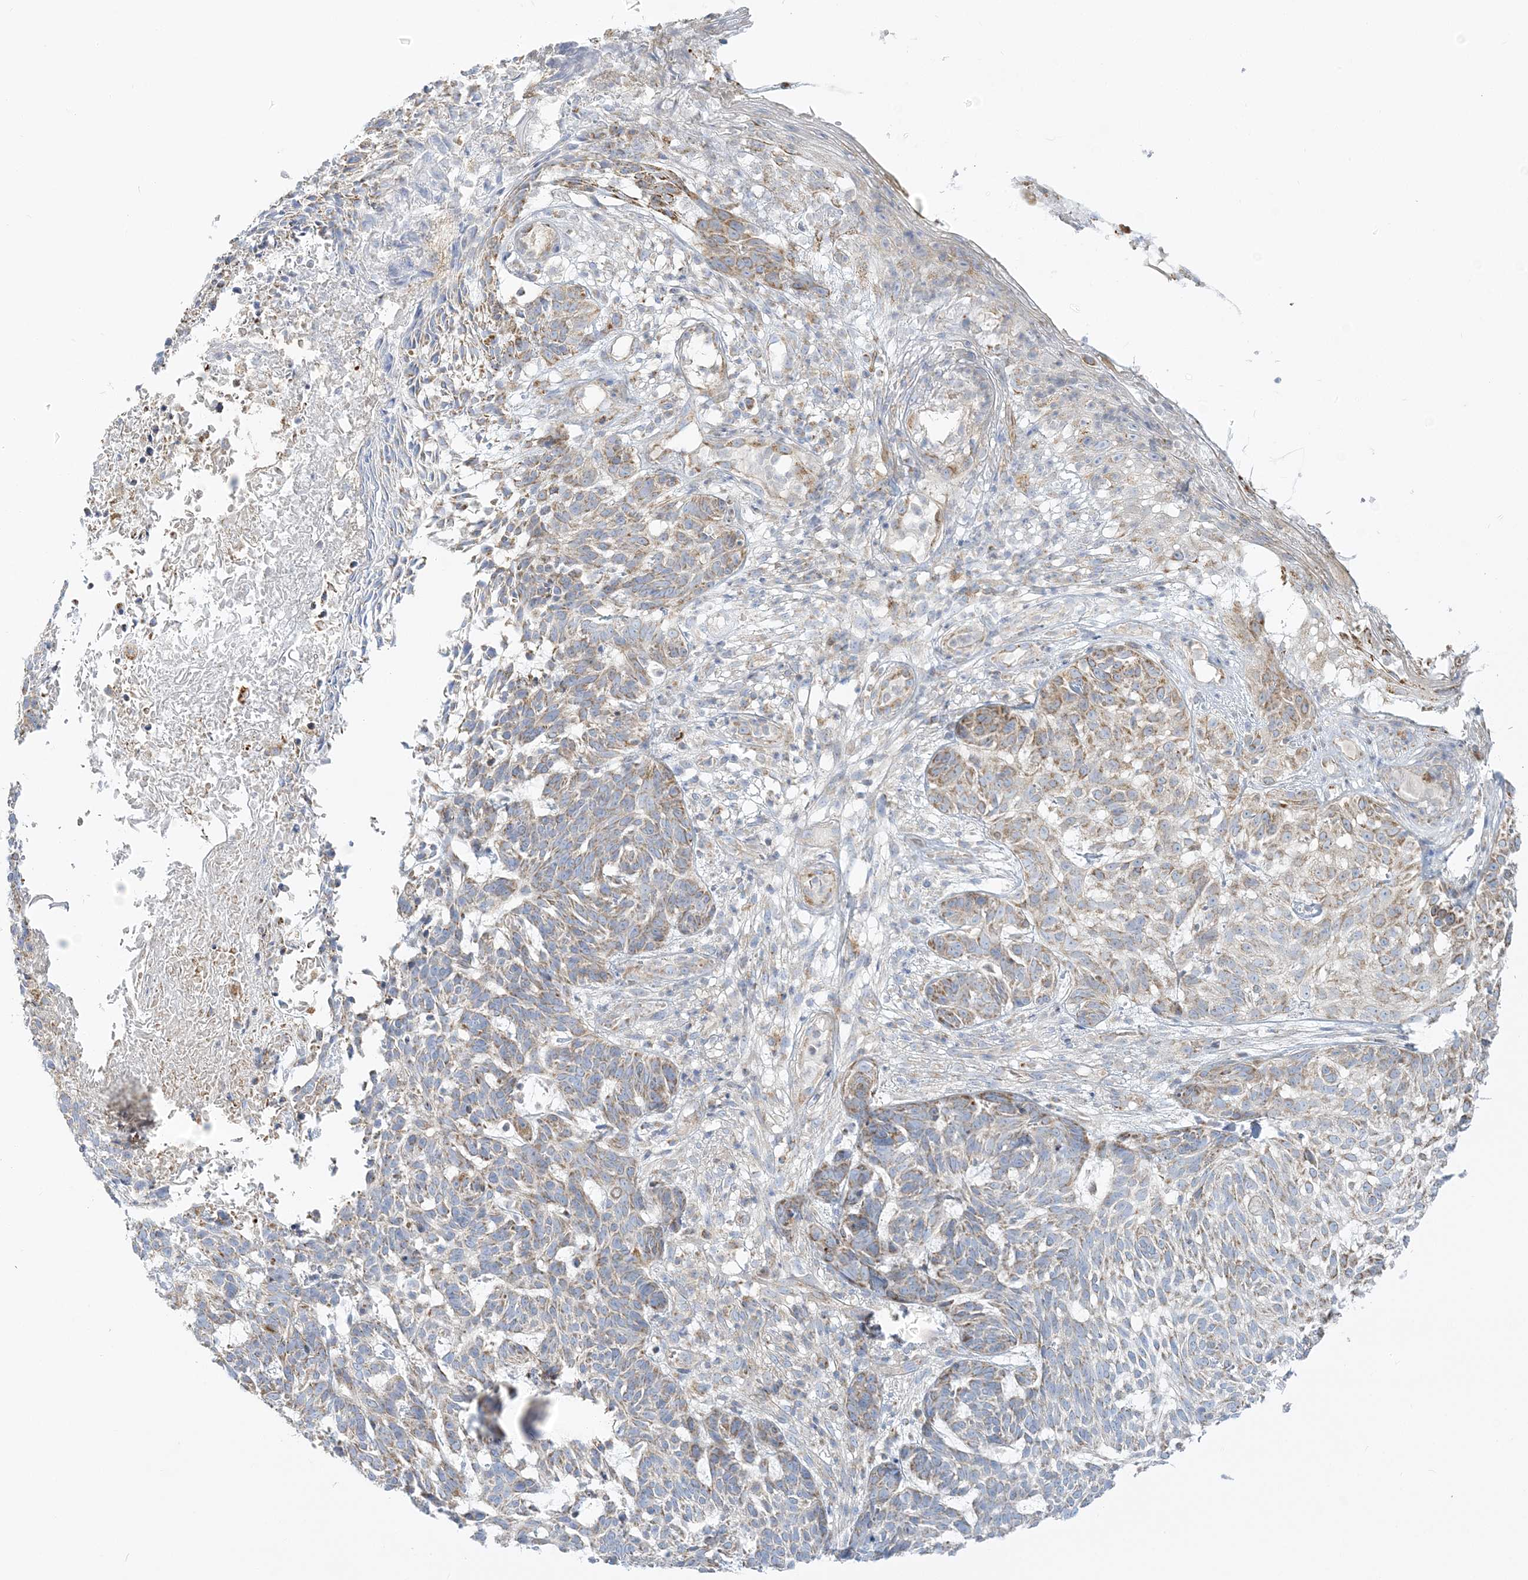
{"staining": {"intensity": "weak", "quantity": ">75%", "location": "cytoplasmic/membranous"}, "tissue": "skin cancer", "cell_type": "Tumor cells", "image_type": "cancer", "snomed": [{"axis": "morphology", "description": "Basal cell carcinoma"}, {"axis": "topography", "description": "Skin"}], "caption": "Immunohistochemistry (IHC) staining of skin cancer, which shows low levels of weak cytoplasmic/membranous expression in about >75% of tumor cells indicating weak cytoplasmic/membranous protein staining. The staining was performed using DAB (brown) for protein detection and nuclei were counterstained in hematoxylin (blue).", "gene": "TBC1D14", "patient": {"sex": "male", "age": 85}}